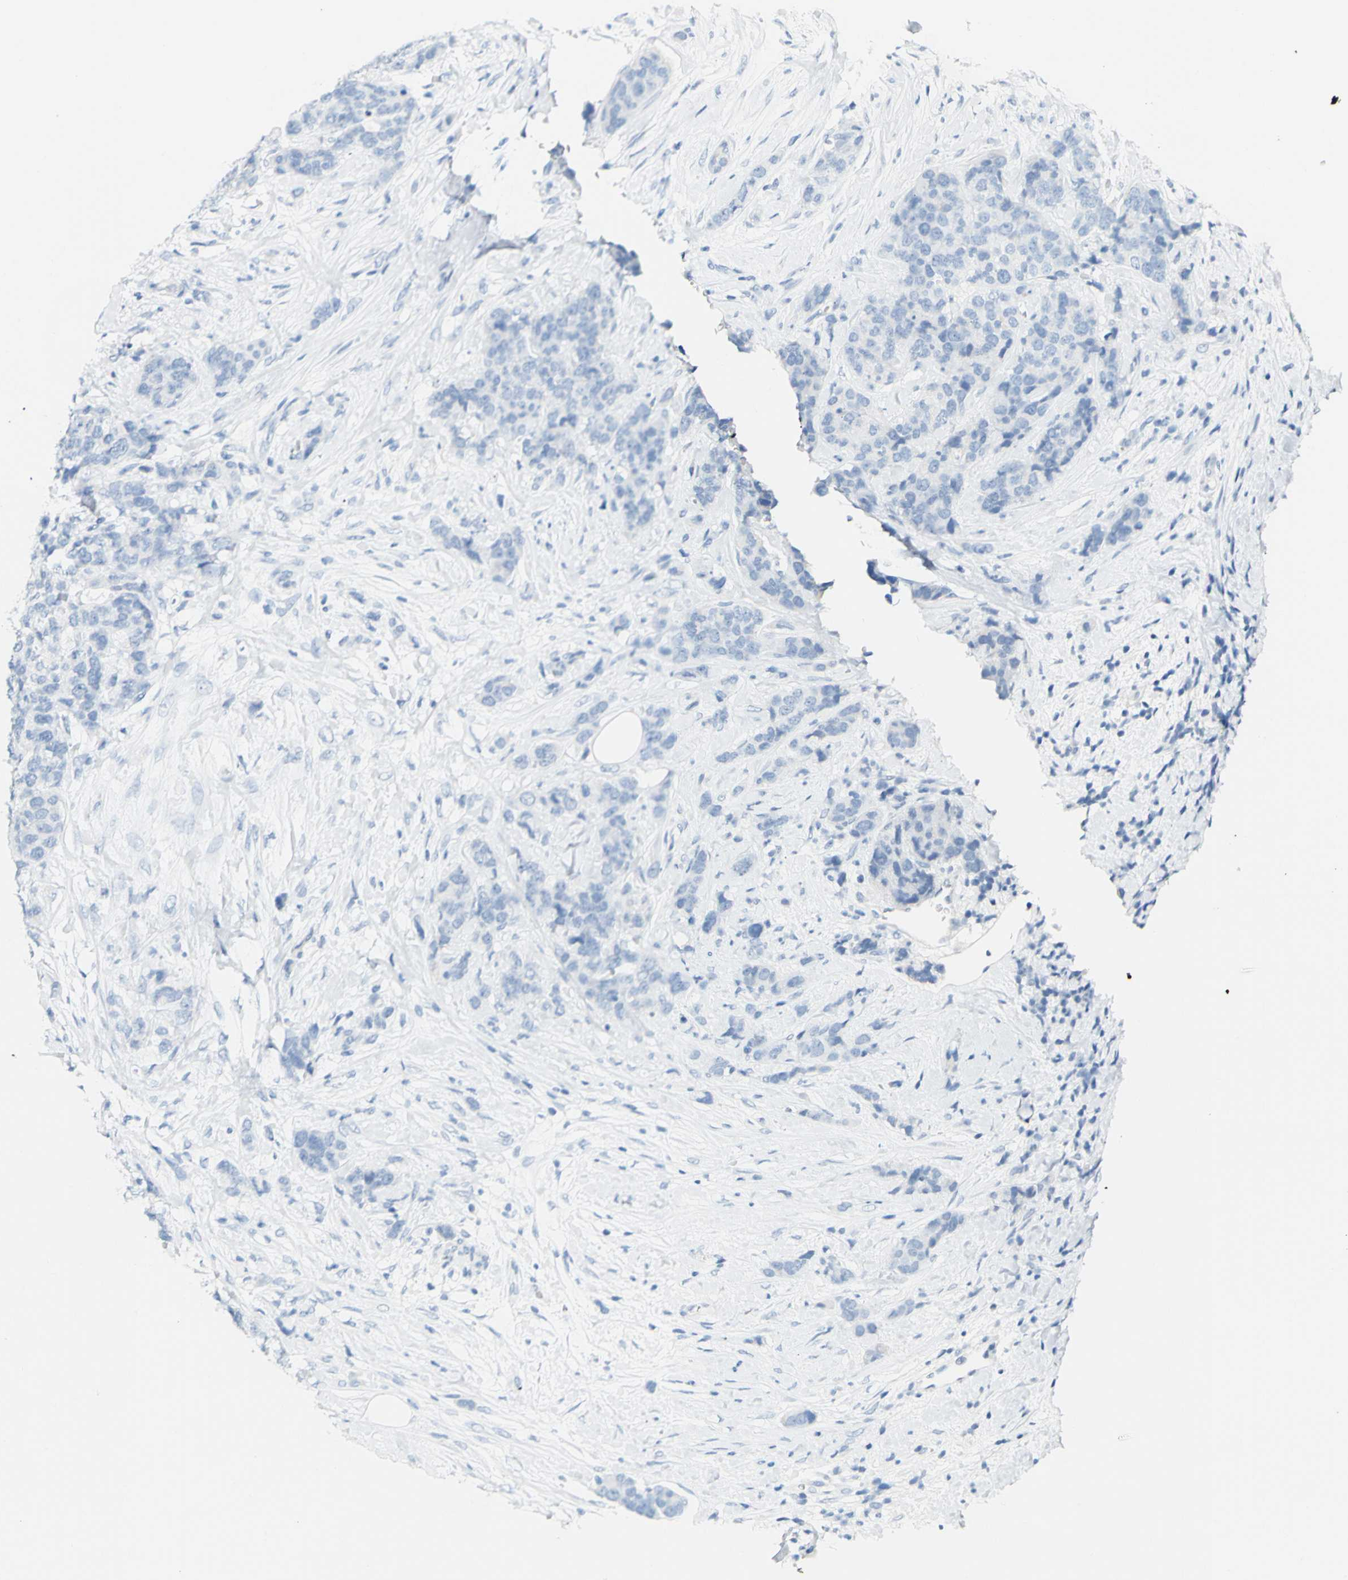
{"staining": {"intensity": "negative", "quantity": "none", "location": "none"}, "tissue": "breast cancer", "cell_type": "Tumor cells", "image_type": "cancer", "snomed": [{"axis": "morphology", "description": "Lobular carcinoma"}, {"axis": "topography", "description": "Breast"}], "caption": "This histopathology image is of breast cancer (lobular carcinoma) stained with immunohistochemistry to label a protein in brown with the nuclei are counter-stained blue. There is no positivity in tumor cells. Nuclei are stained in blue.", "gene": "OPN1SW", "patient": {"sex": "female", "age": 59}}